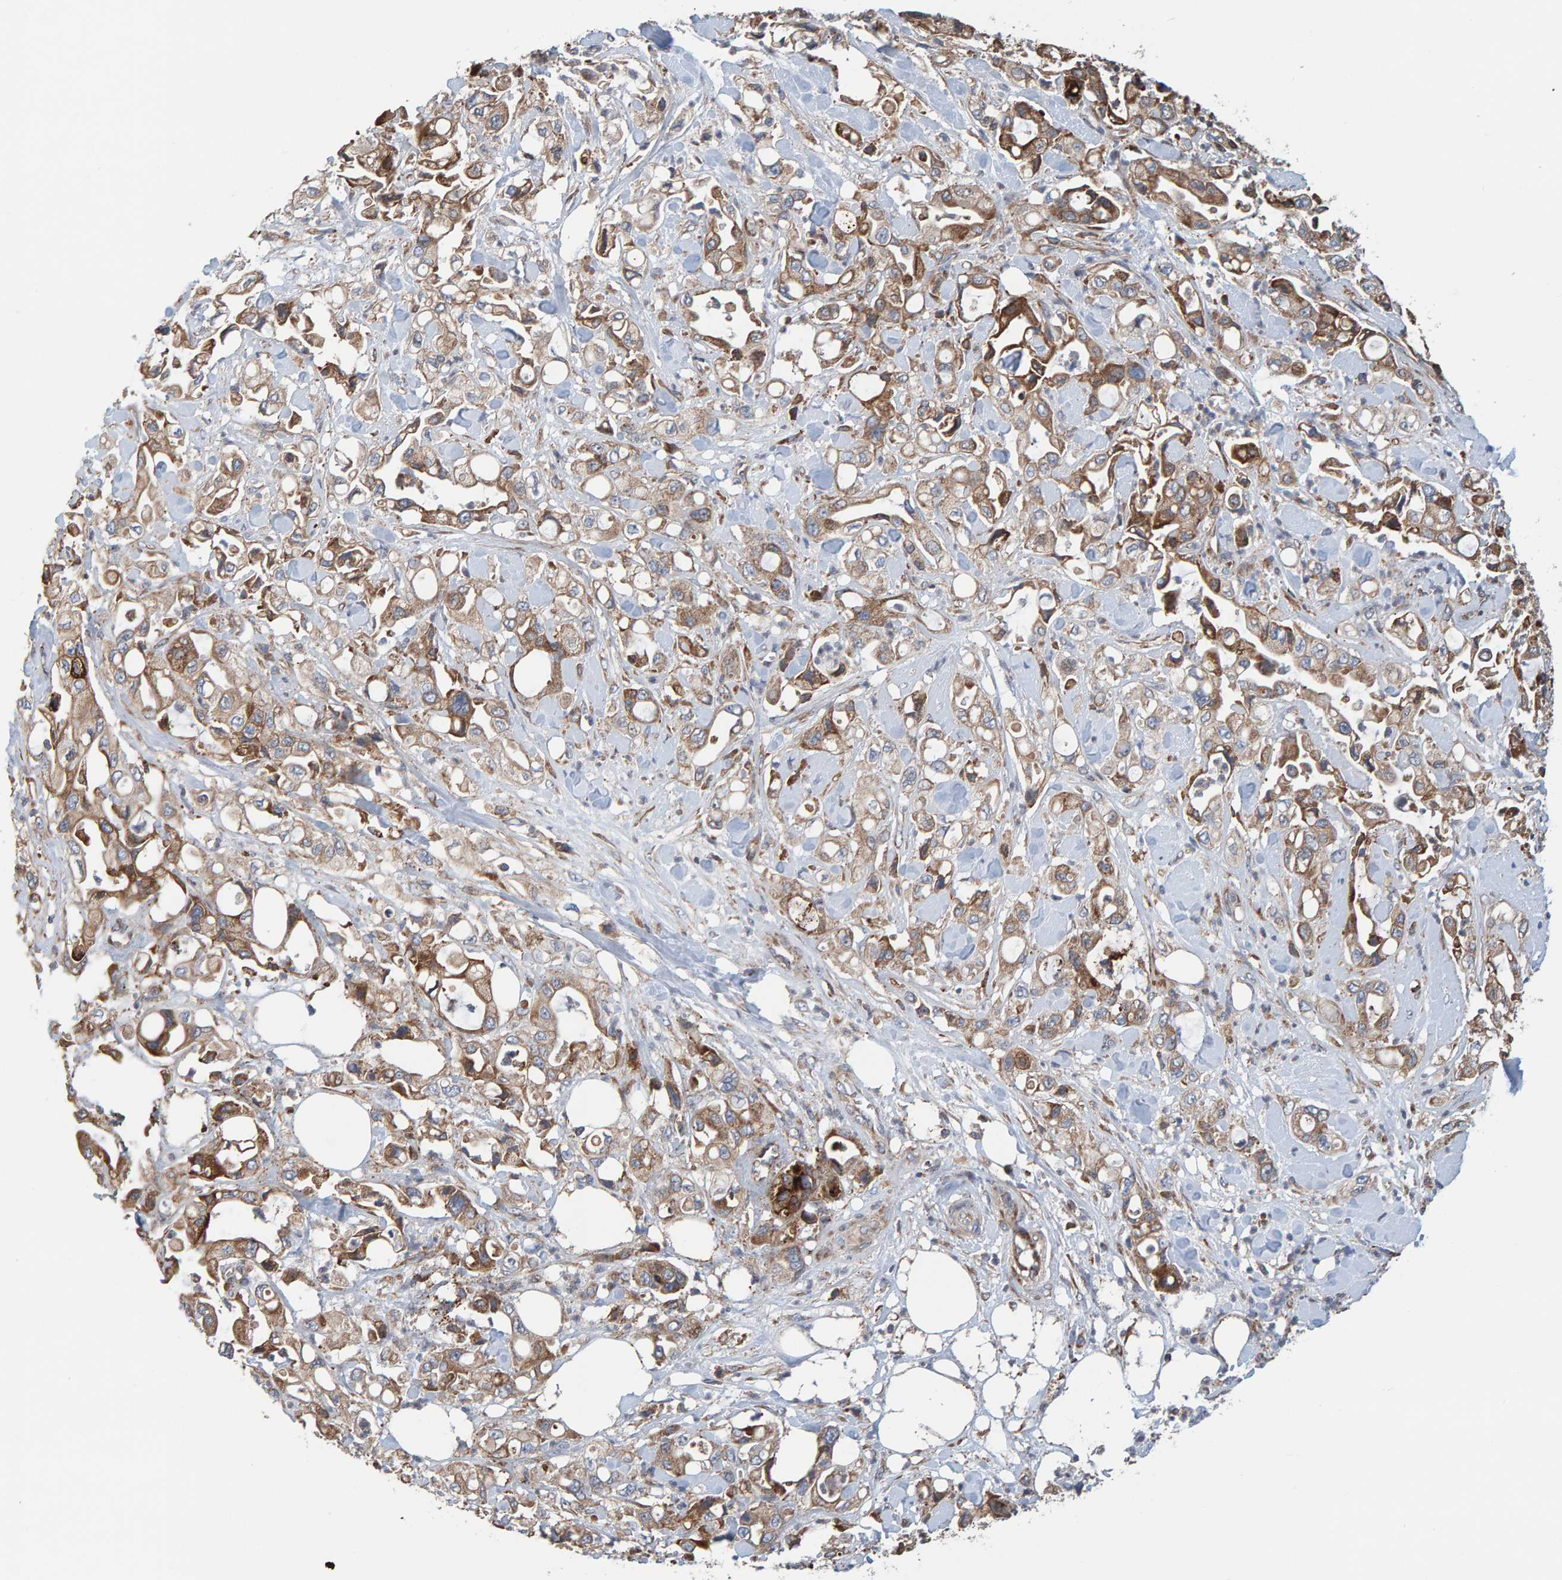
{"staining": {"intensity": "moderate", "quantity": ">75%", "location": "cytoplasmic/membranous"}, "tissue": "pancreatic cancer", "cell_type": "Tumor cells", "image_type": "cancer", "snomed": [{"axis": "morphology", "description": "Adenocarcinoma, NOS"}, {"axis": "topography", "description": "Pancreas"}], "caption": "A photomicrograph of human adenocarcinoma (pancreatic) stained for a protein reveals moderate cytoplasmic/membranous brown staining in tumor cells. The staining was performed using DAB (3,3'-diaminobenzidine), with brown indicating positive protein expression. Nuclei are stained blue with hematoxylin.", "gene": "MRPL45", "patient": {"sex": "male", "age": 70}}